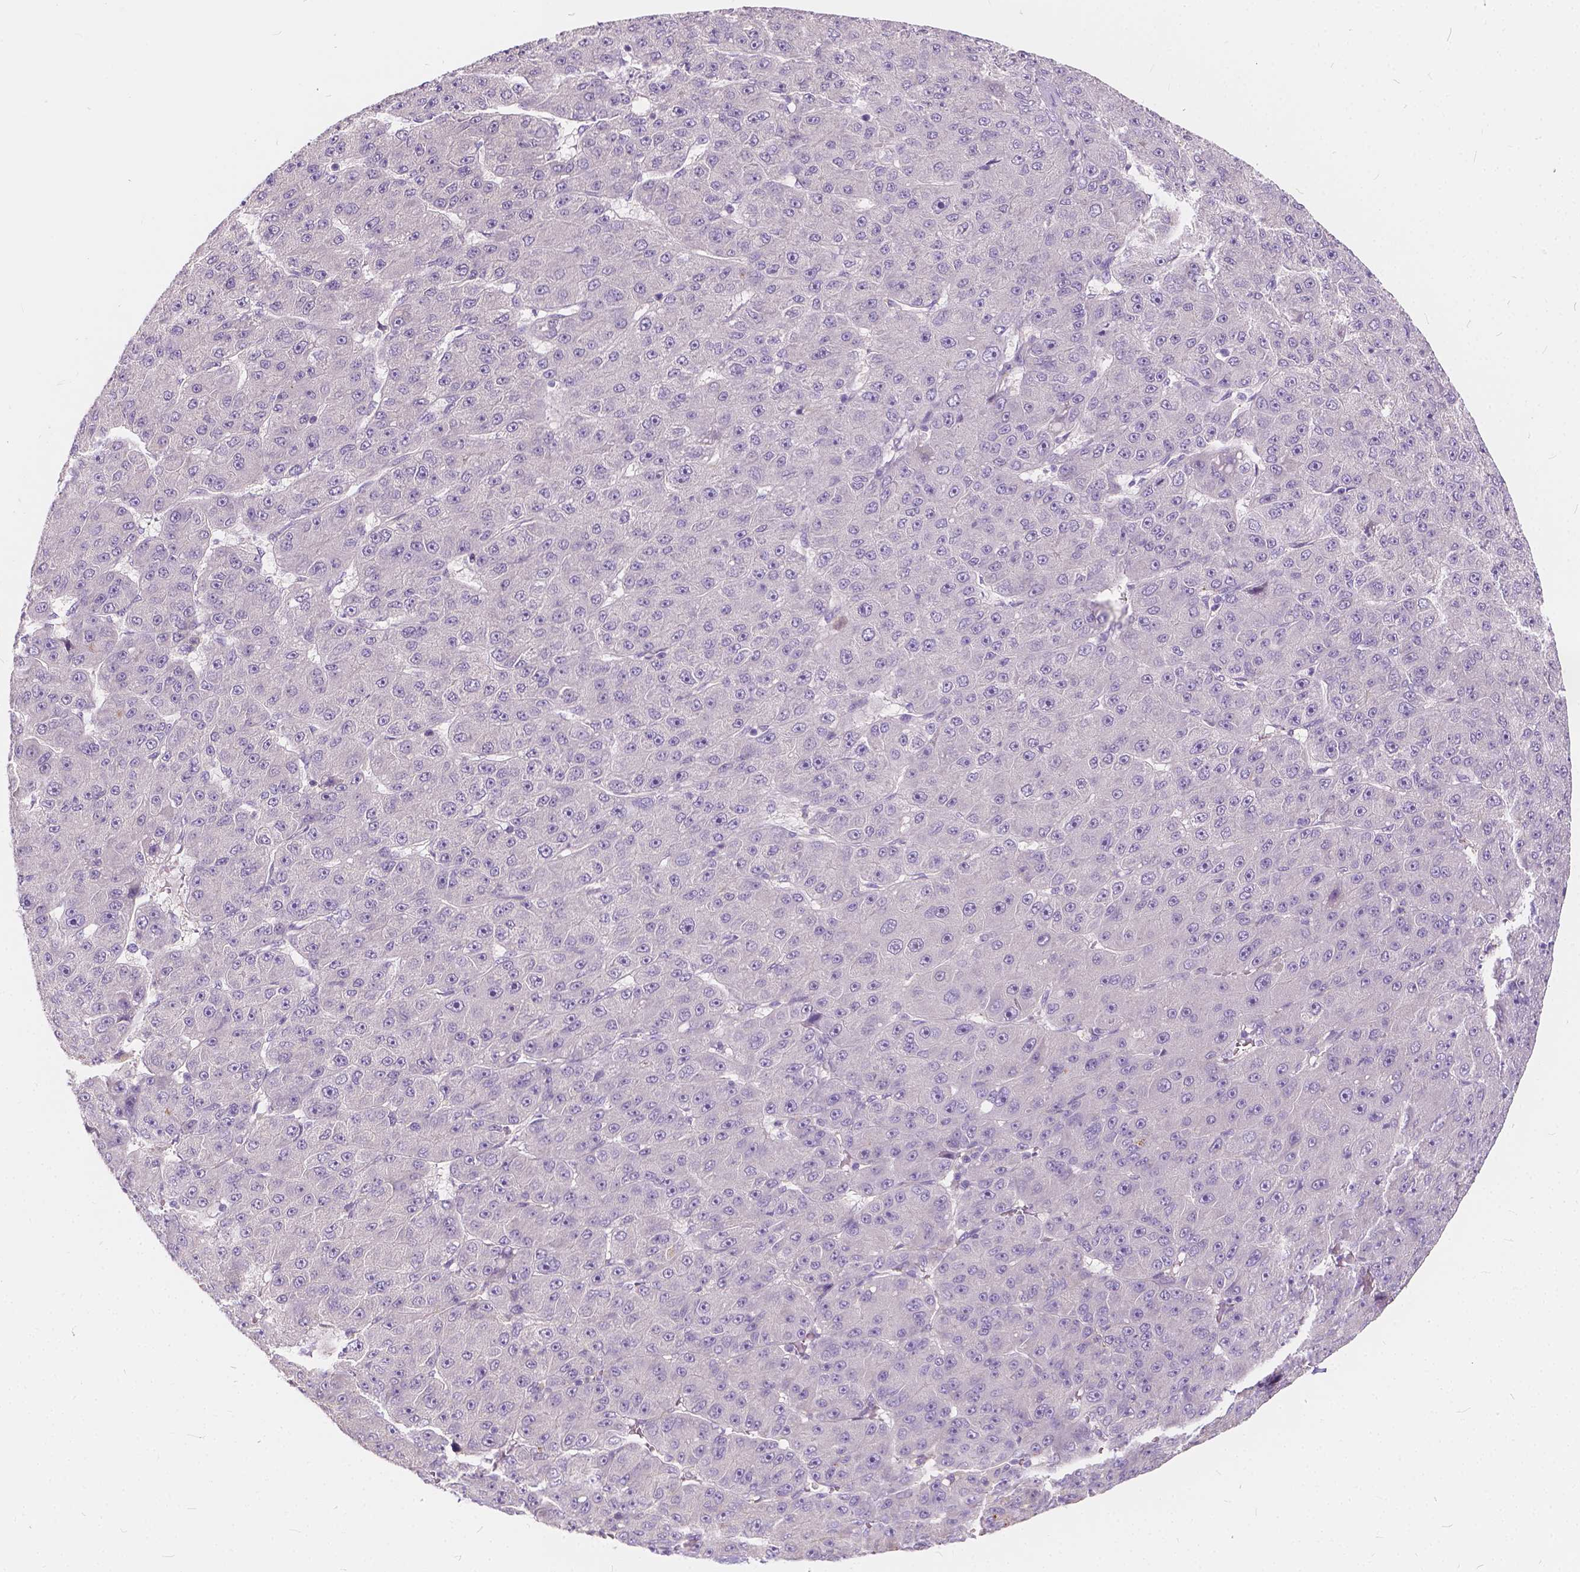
{"staining": {"intensity": "negative", "quantity": "none", "location": "none"}, "tissue": "liver cancer", "cell_type": "Tumor cells", "image_type": "cancer", "snomed": [{"axis": "morphology", "description": "Carcinoma, Hepatocellular, NOS"}, {"axis": "topography", "description": "Liver"}], "caption": "Liver cancer was stained to show a protein in brown. There is no significant positivity in tumor cells.", "gene": "KIAA0513", "patient": {"sex": "male", "age": 67}}